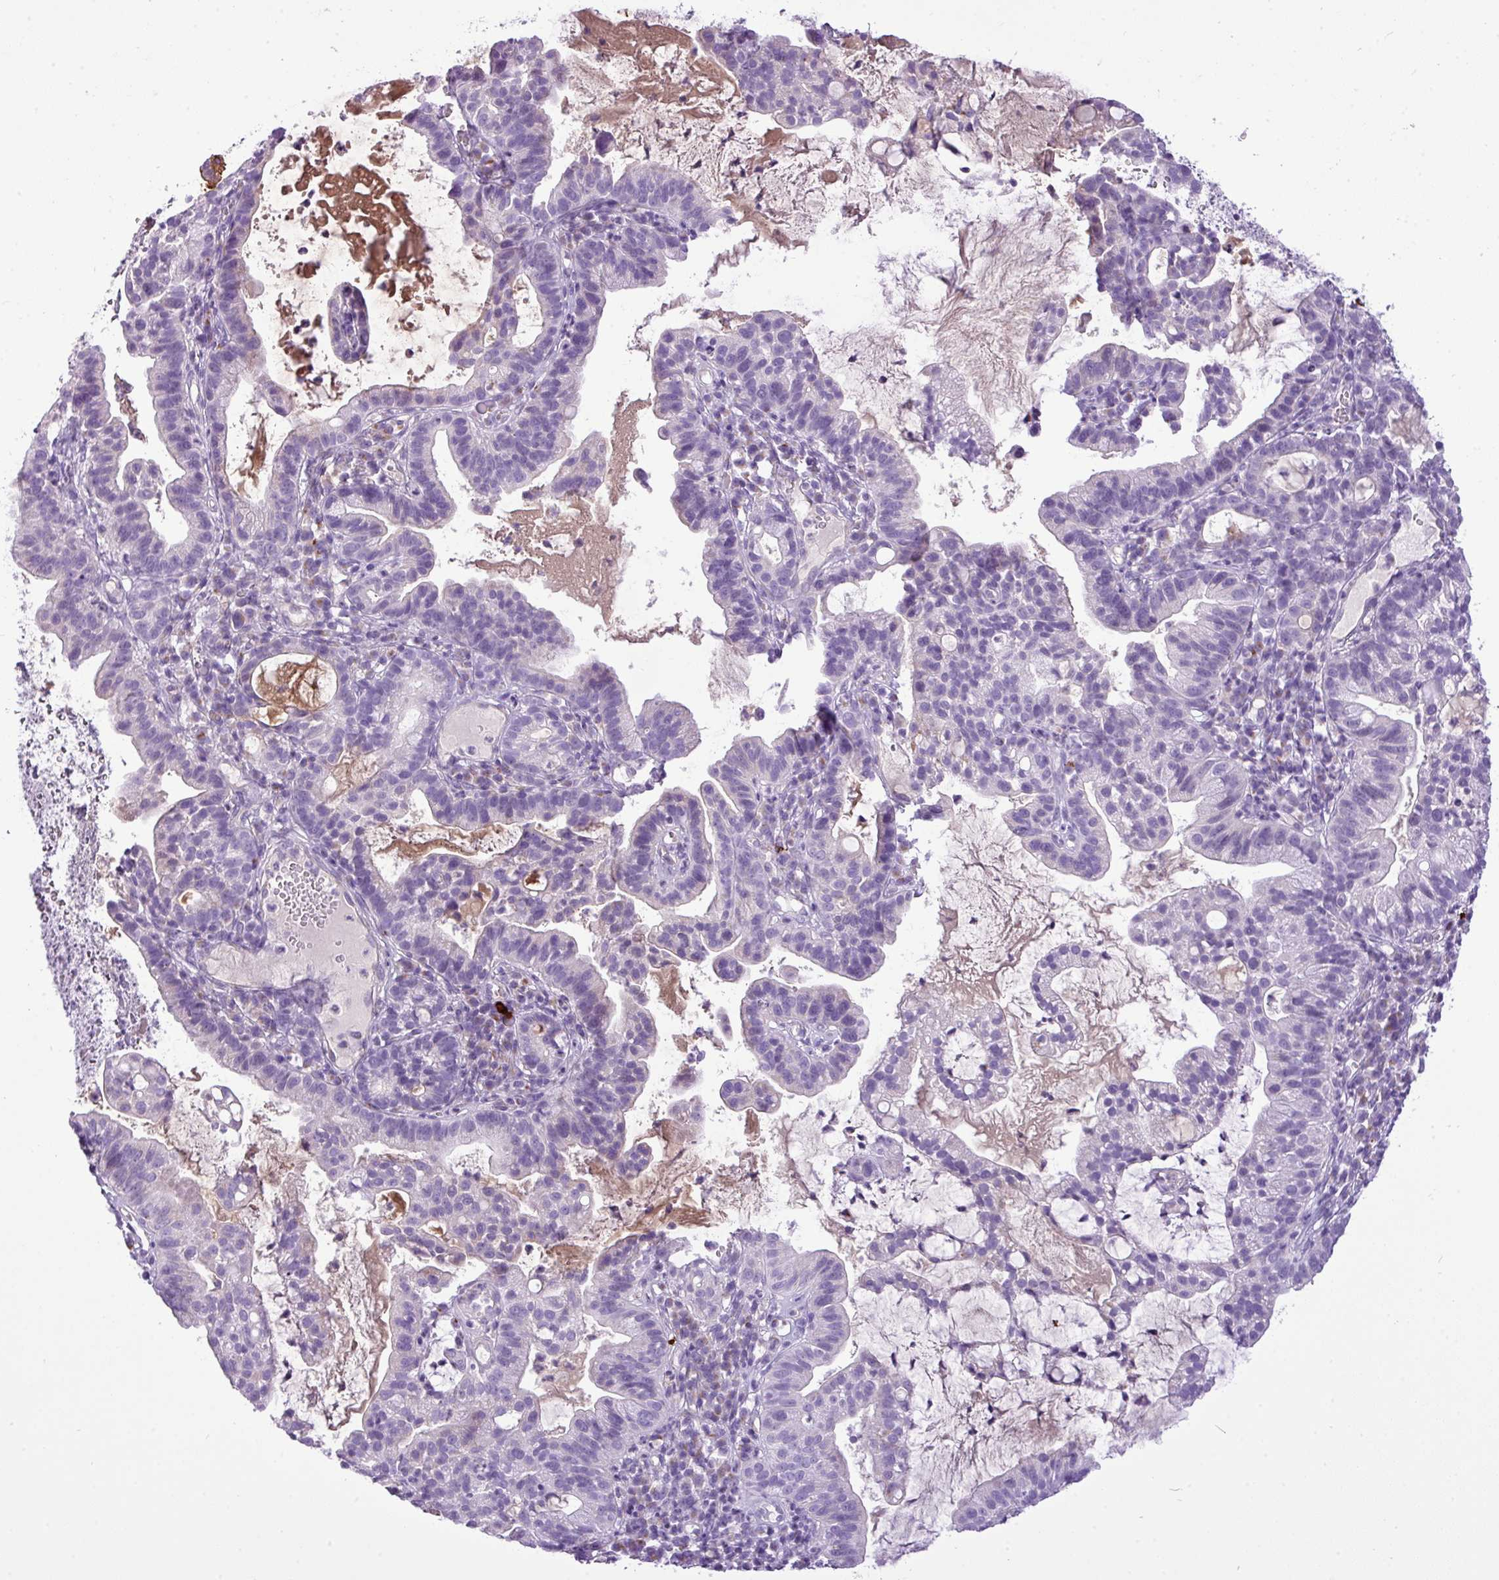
{"staining": {"intensity": "negative", "quantity": "none", "location": "none"}, "tissue": "cervical cancer", "cell_type": "Tumor cells", "image_type": "cancer", "snomed": [{"axis": "morphology", "description": "Adenocarcinoma, NOS"}, {"axis": "topography", "description": "Cervix"}], "caption": "Immunohistochemical staining of cervical adenocarcinoma displays no significant expression in tumor cells.", "gene": "FAM43A", "patient": {"sex": "female", "age": 41}}